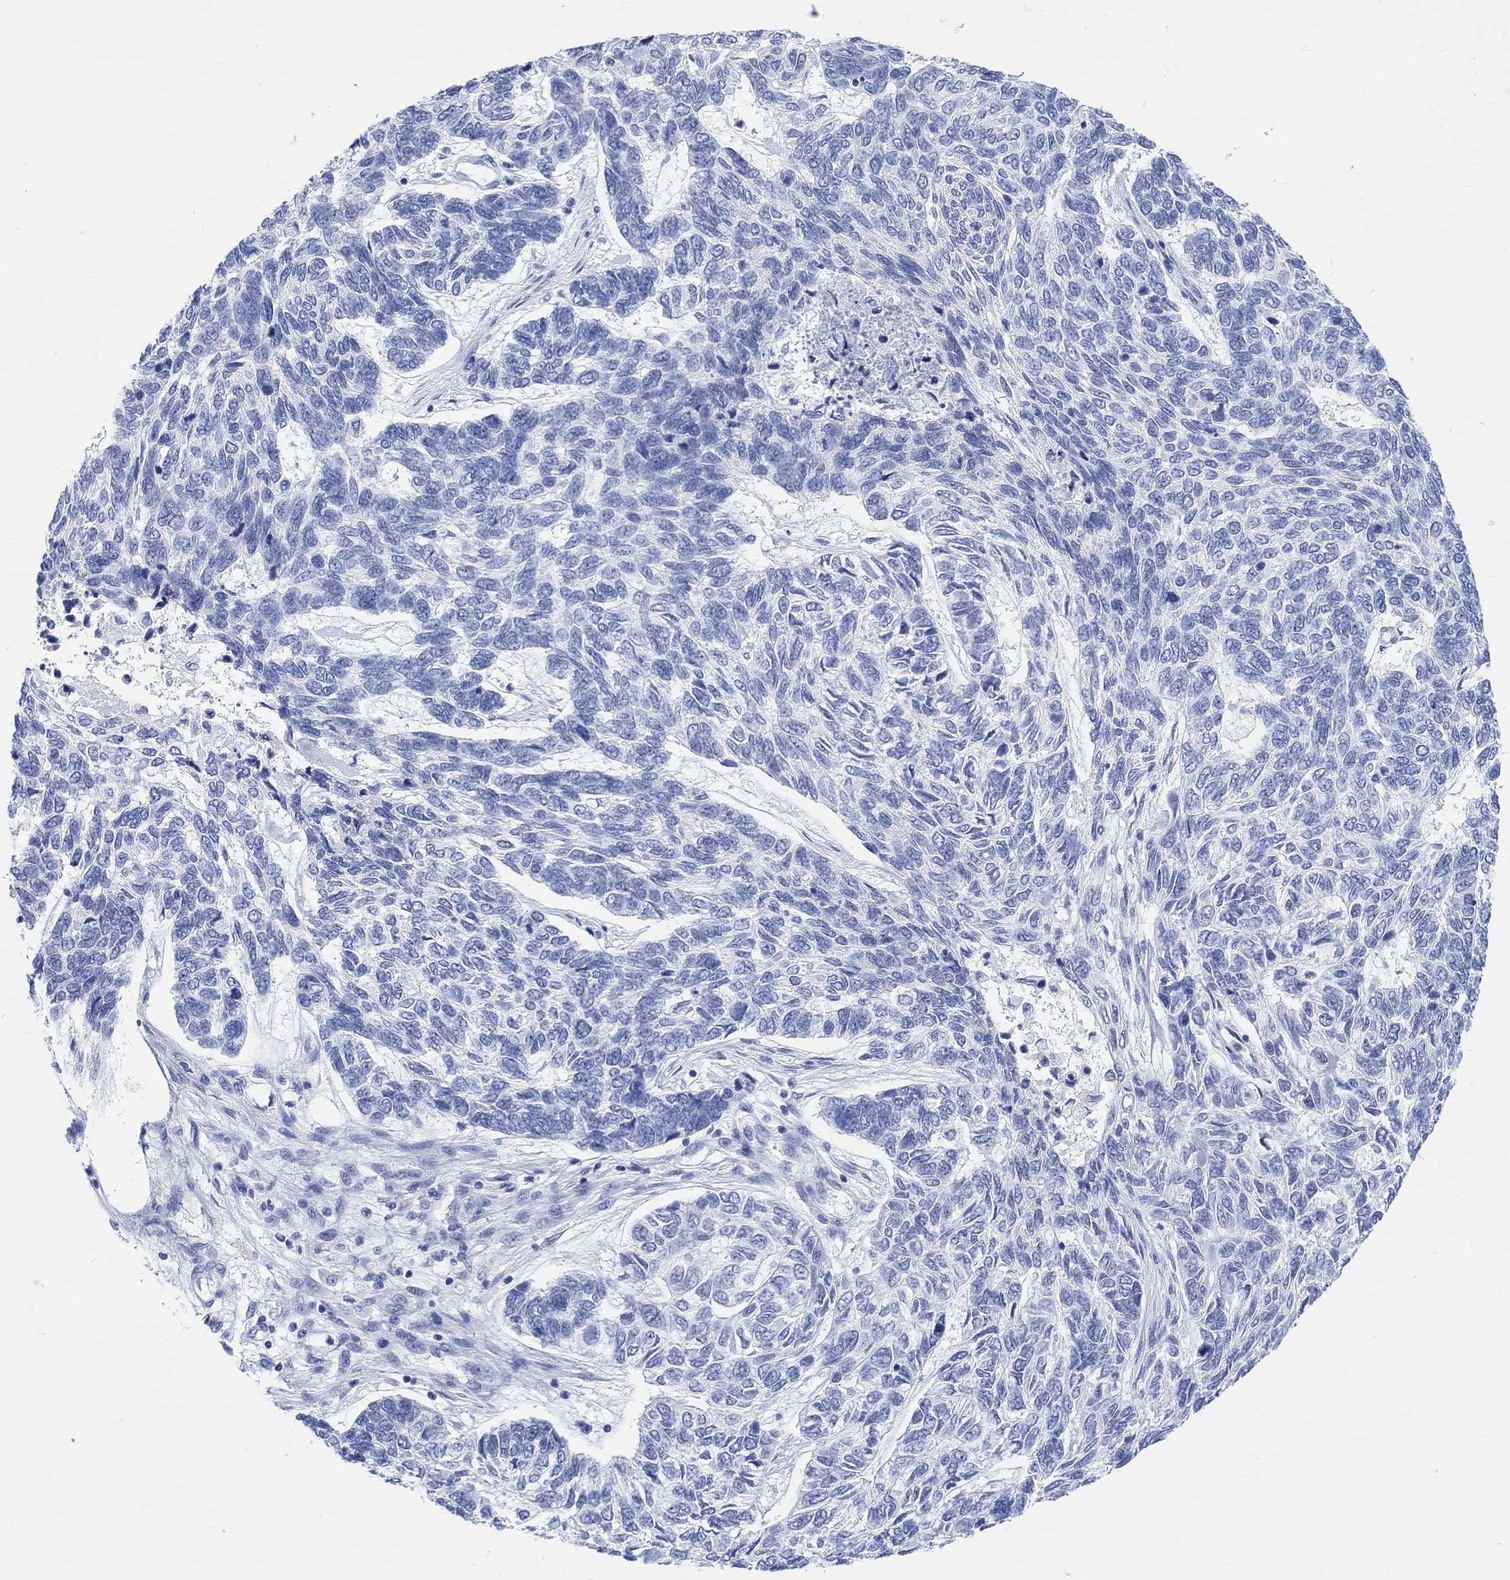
{"staining": {"intensity": "negative", "quantity": "none", "location": "none"}, "tissue": "skin cancer", "cell_type": "Tumor cells", "image_type": "cancer", "snomed": [{"axis": "morphology", "description": "Basal cell carcinoma"}, {"axis": "topography", "description": "Skin"}], "caption": "Immunohistochemistry image of skin basal cell carcinoma stained for a protein (brown), which shows no staining in tumor cells.", "gene": "ENO4", "patient": {"sex": "female", "age": 65}}